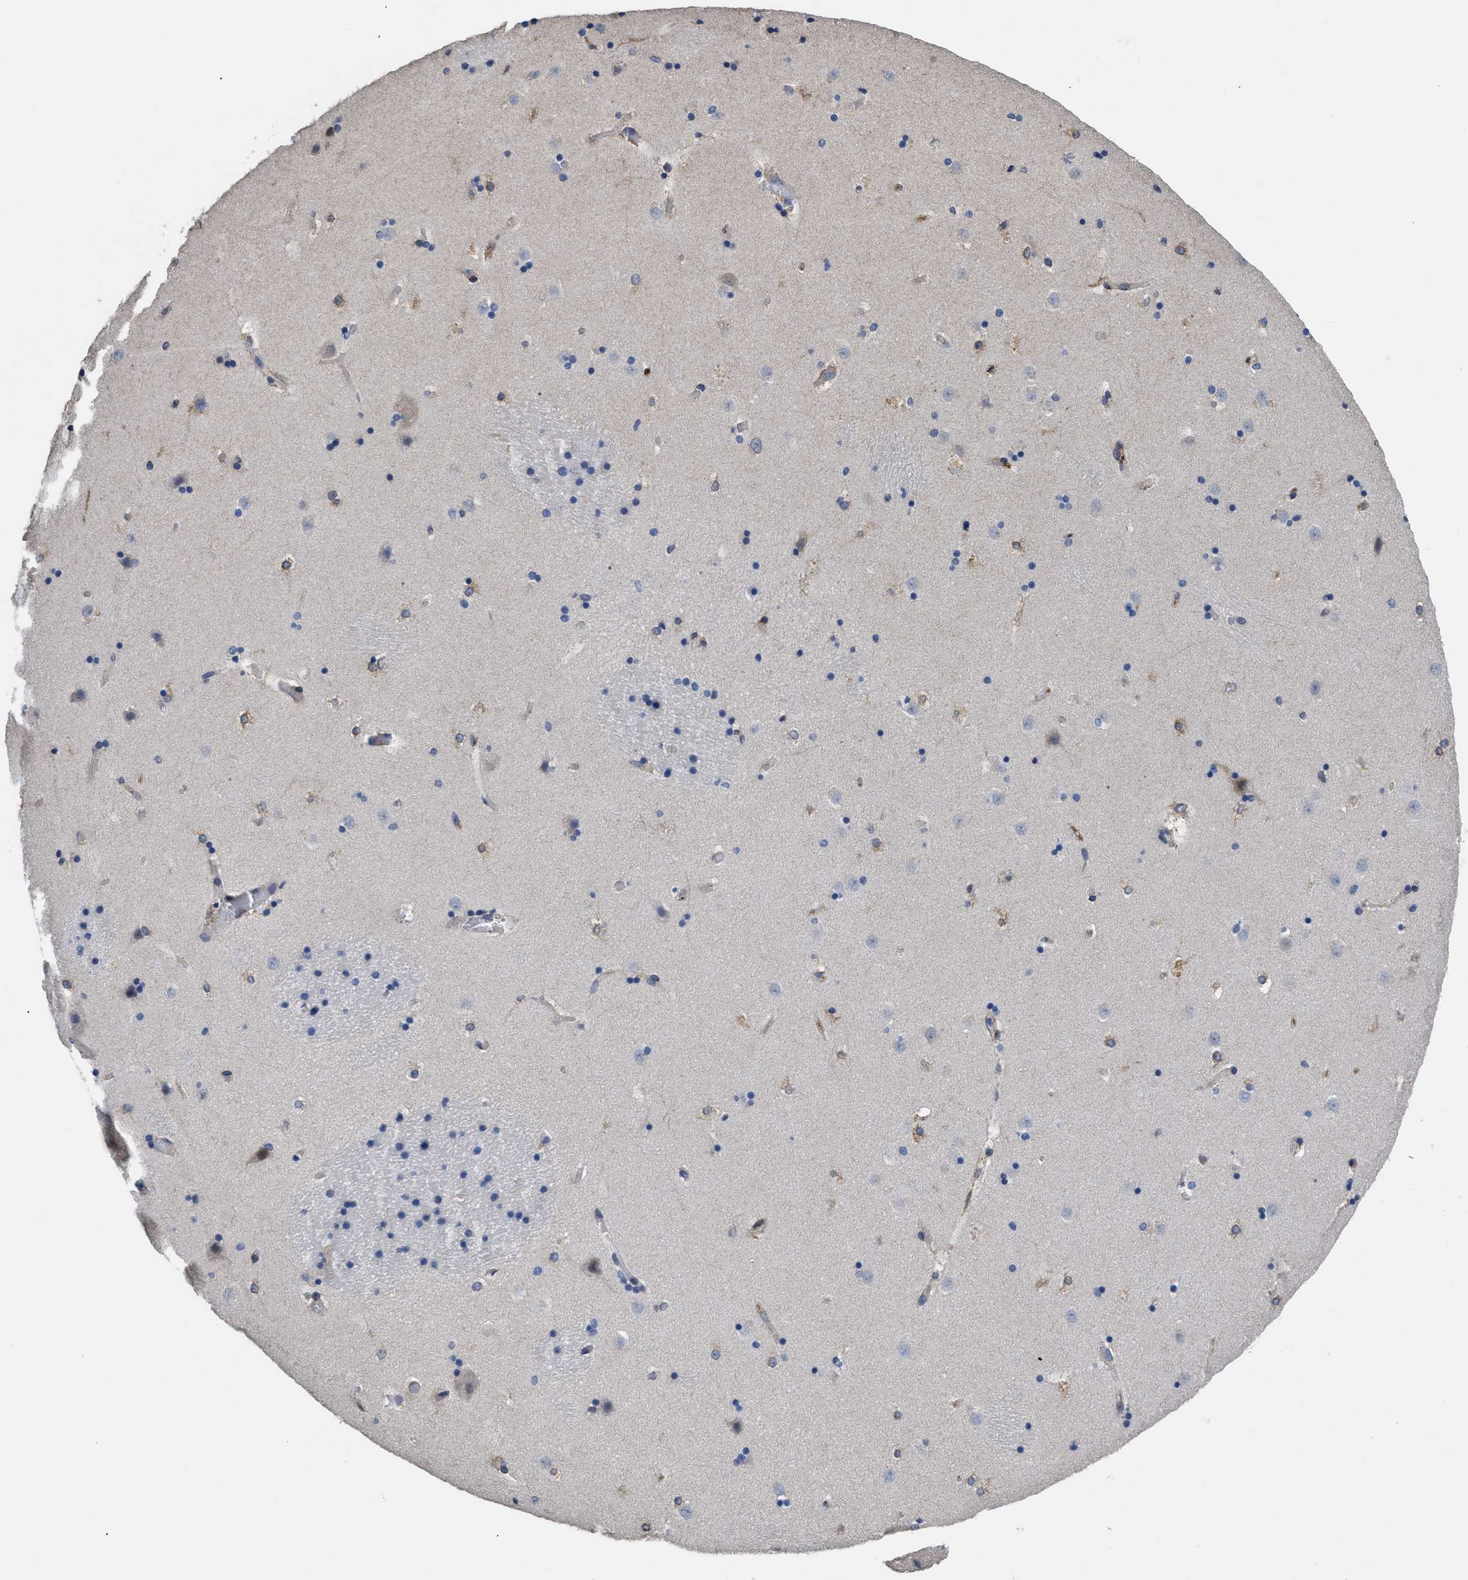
{"staining": {"intensity": "moderate", "quantity": "<25%", "location": "cytoplasmic/membranous"}, "tissue": "caudate", "cell_type": "Glial cells", "image_type": "normal", "snomed": [{"axis": "morphology", "description": "Normal tissue, NOS"}, {"axis": "topography", "description": "Lateral ventricle wall"}], "caption": "Caudate stained with immunohistochemistry displays moderate cytoplasmic/membranous expression in about <25% of glial cells. (IHC, brightfield microscopy, high magnification).", "gene": "SQLE", "patient": {"sex": "male", "age": 45}}